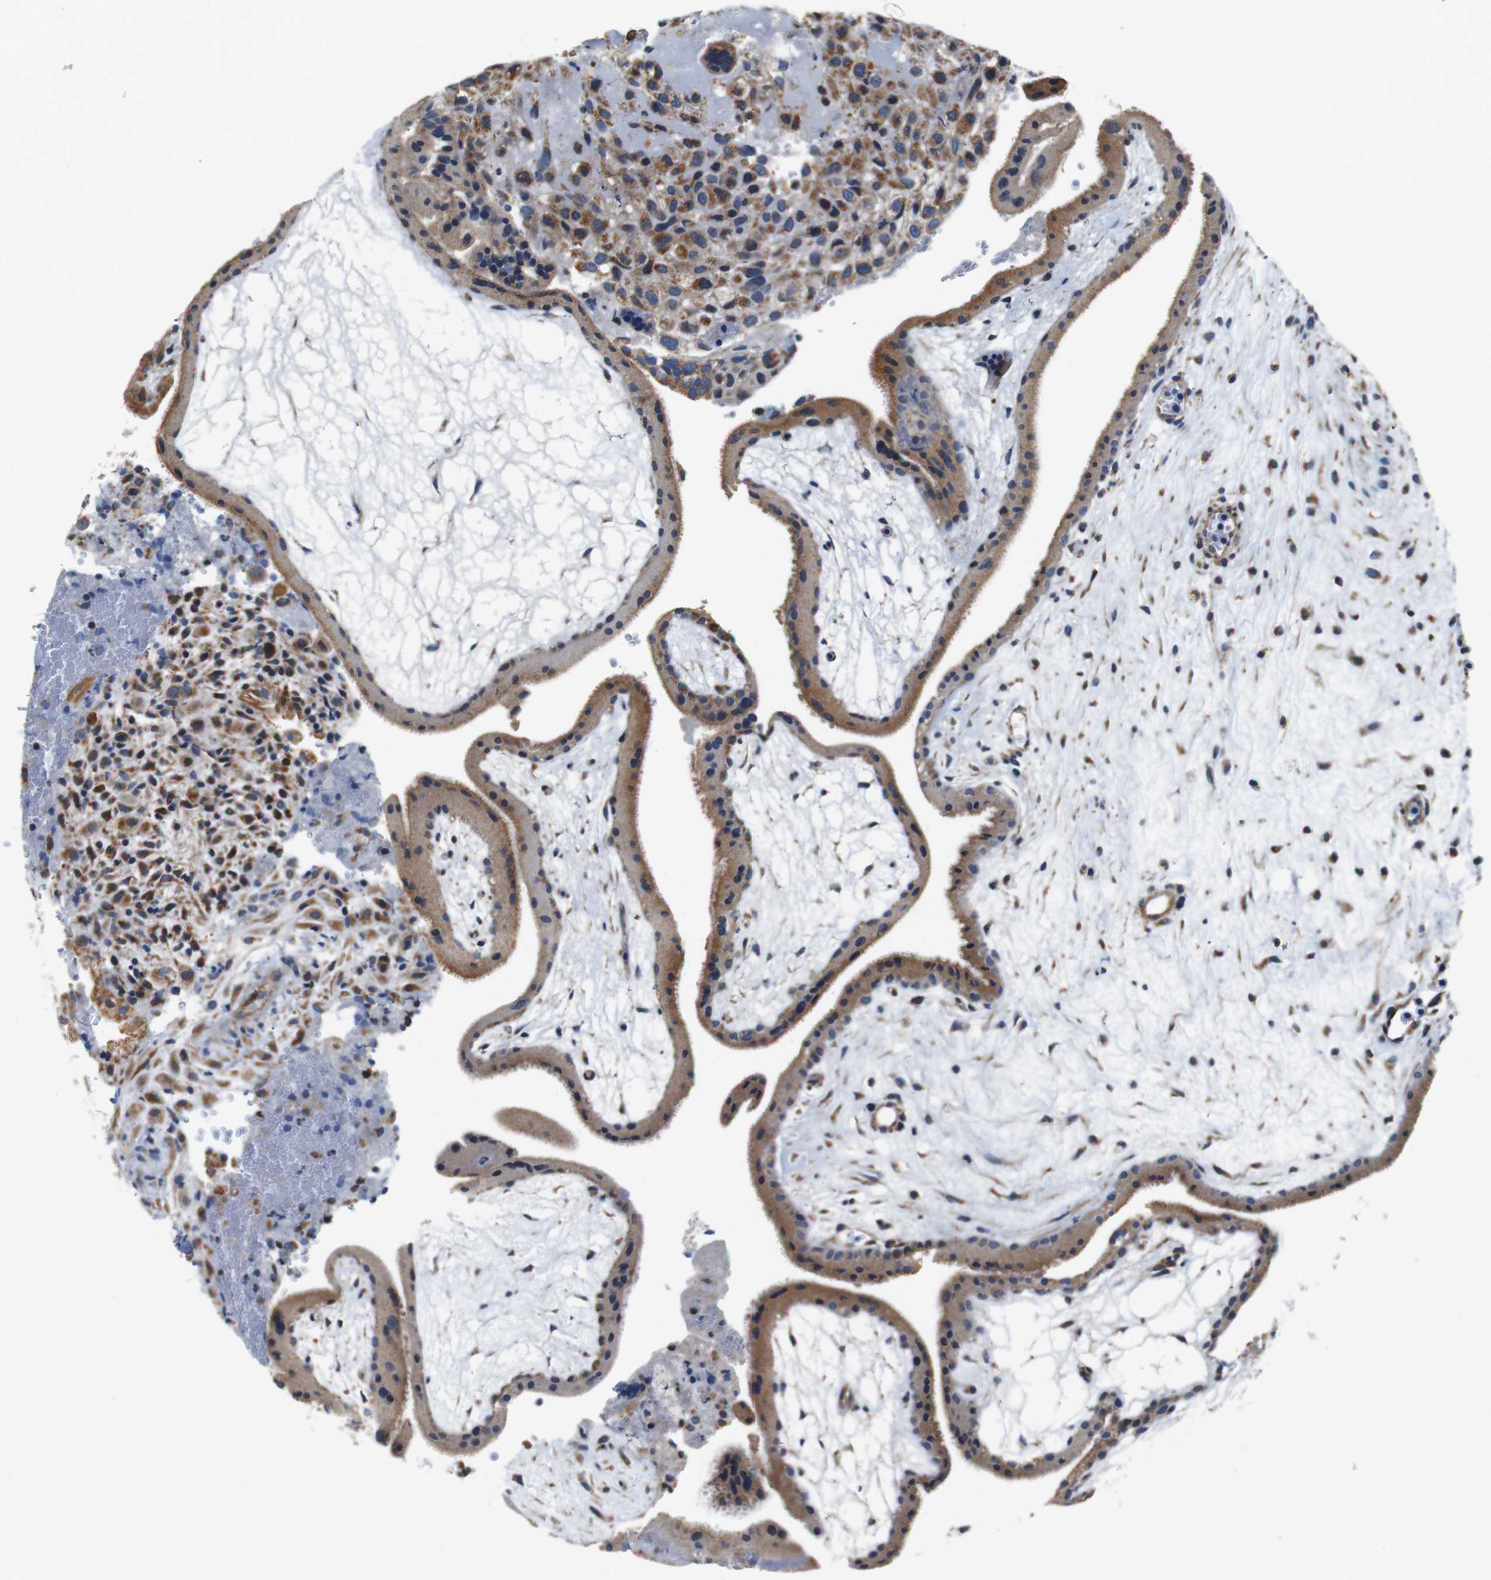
{"staining": {"intensity": "moderate", "quantity": ">75%", "location": "cytoplasmic/membranous"}, "tissue": "placenta", "cell_type": "Trophoblastic cells", "image_type": "normal", "snomed": [{"axis": "morphology", "description": "Normal tissue, NOS"}, {"axis": "topography", "description": "Placenta"}], "caption": "Placenta was stained to show a protein in brown. There is medium levels of moderate cytoplasmic/membranous positivity in approximately >75% of trophoblastic cells.", "gene": "LRP4", "patient": {"sex": "female", "age": 19}}